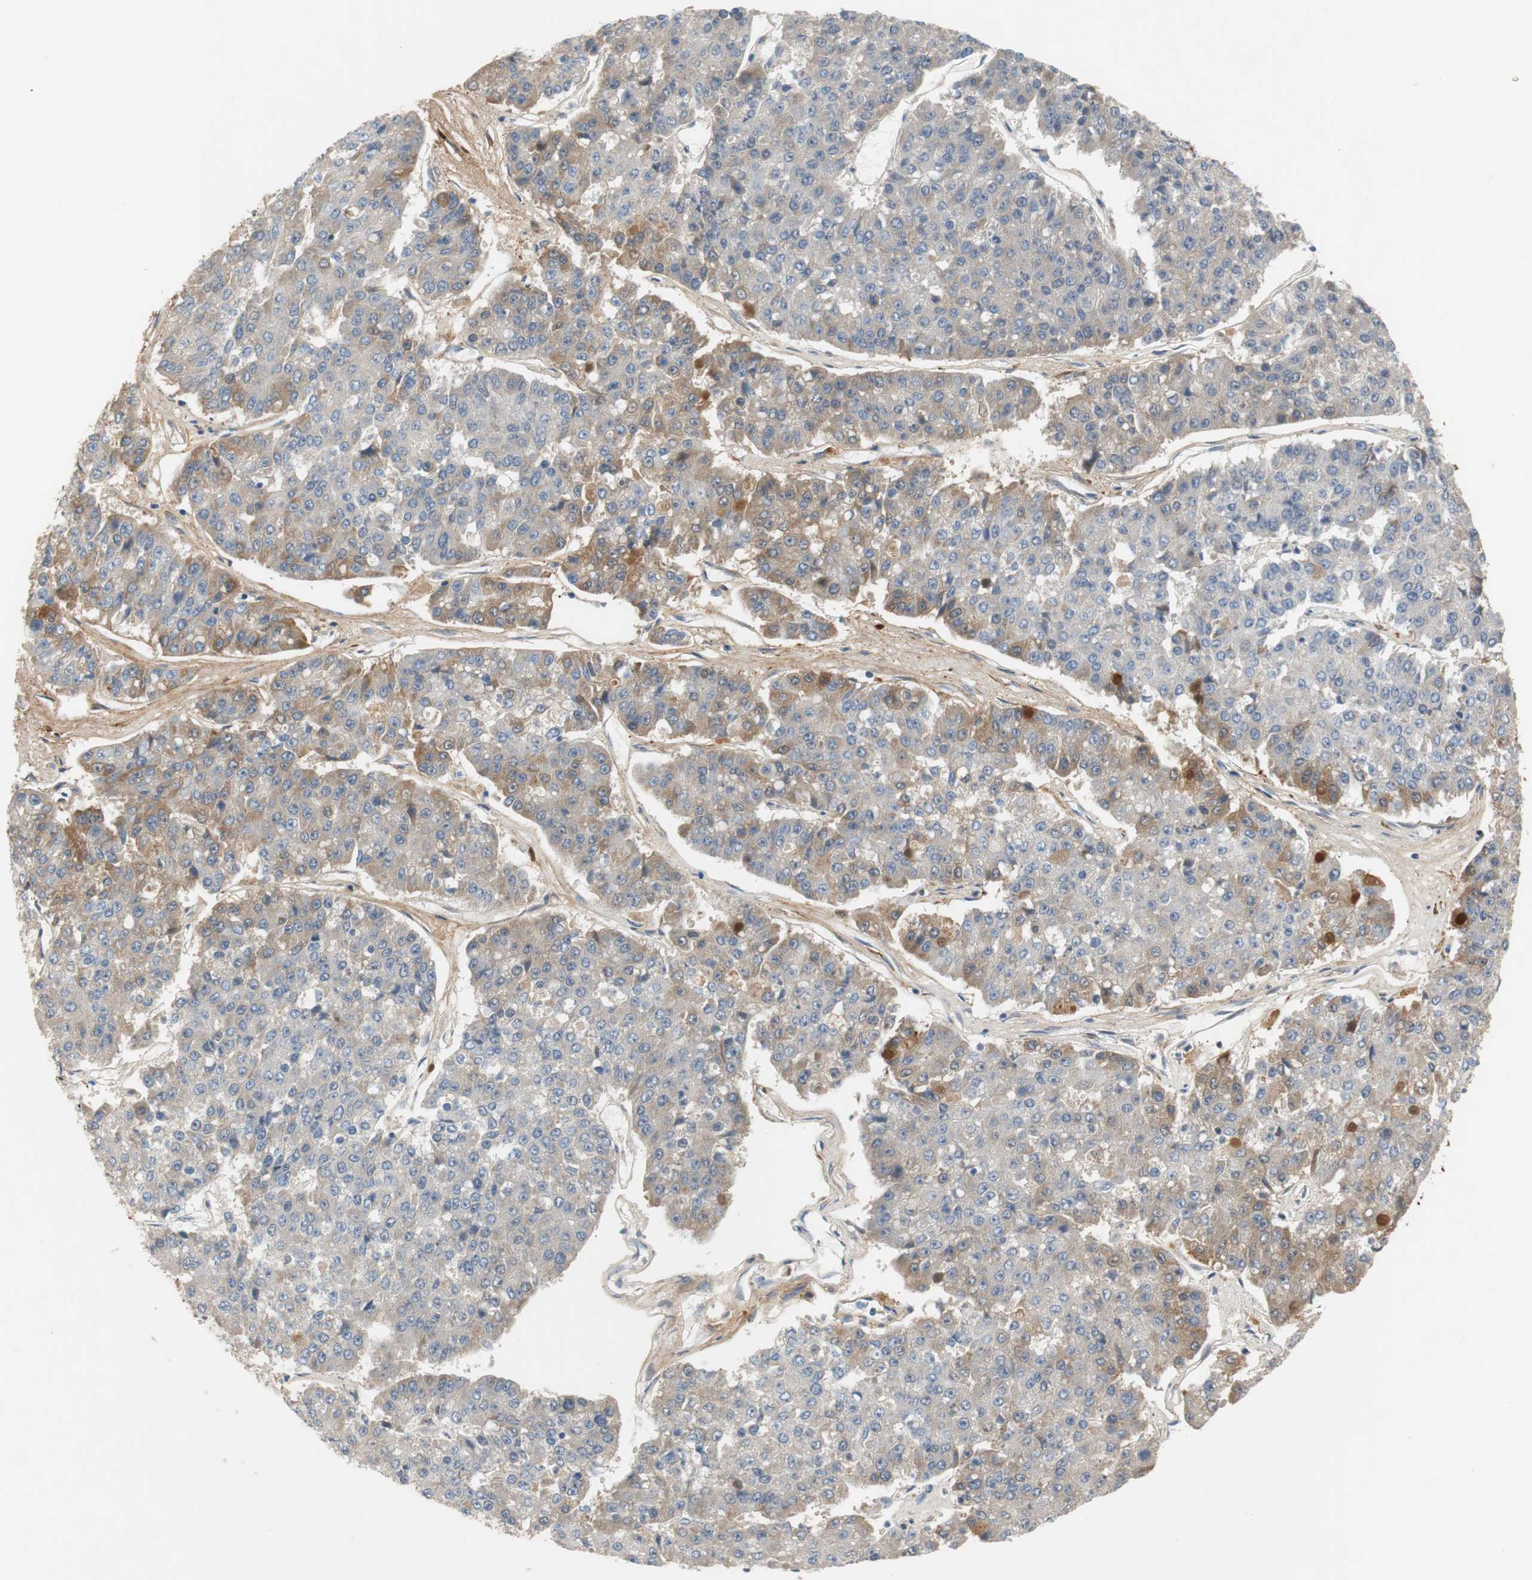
{"staining": {"intensity": "weak", "quantity": "25%-75%", "location": "cytoplasmic/membranous"}, "tissue": "pancreatic cancer", "cell_type": "Tumor cells", "image_type": "cancer", "snomed": [{"axis": "morphology", "description": "Adenocarcinoma, NOS"}, {"axis": "topography", "description": "Pancreas"}], "caption": "IHC micrograph of neoplastic tissue: pancreatic cancer stained using immunohistochemistry reveals low levels of weak protein expression localized specifically in the cytoplasmic/membranous of tumor cells, appearing as a cytoplasmic/membranous brown color.", "gene": "COL12A1", "patient": {"sex": "male", "age": 50}}